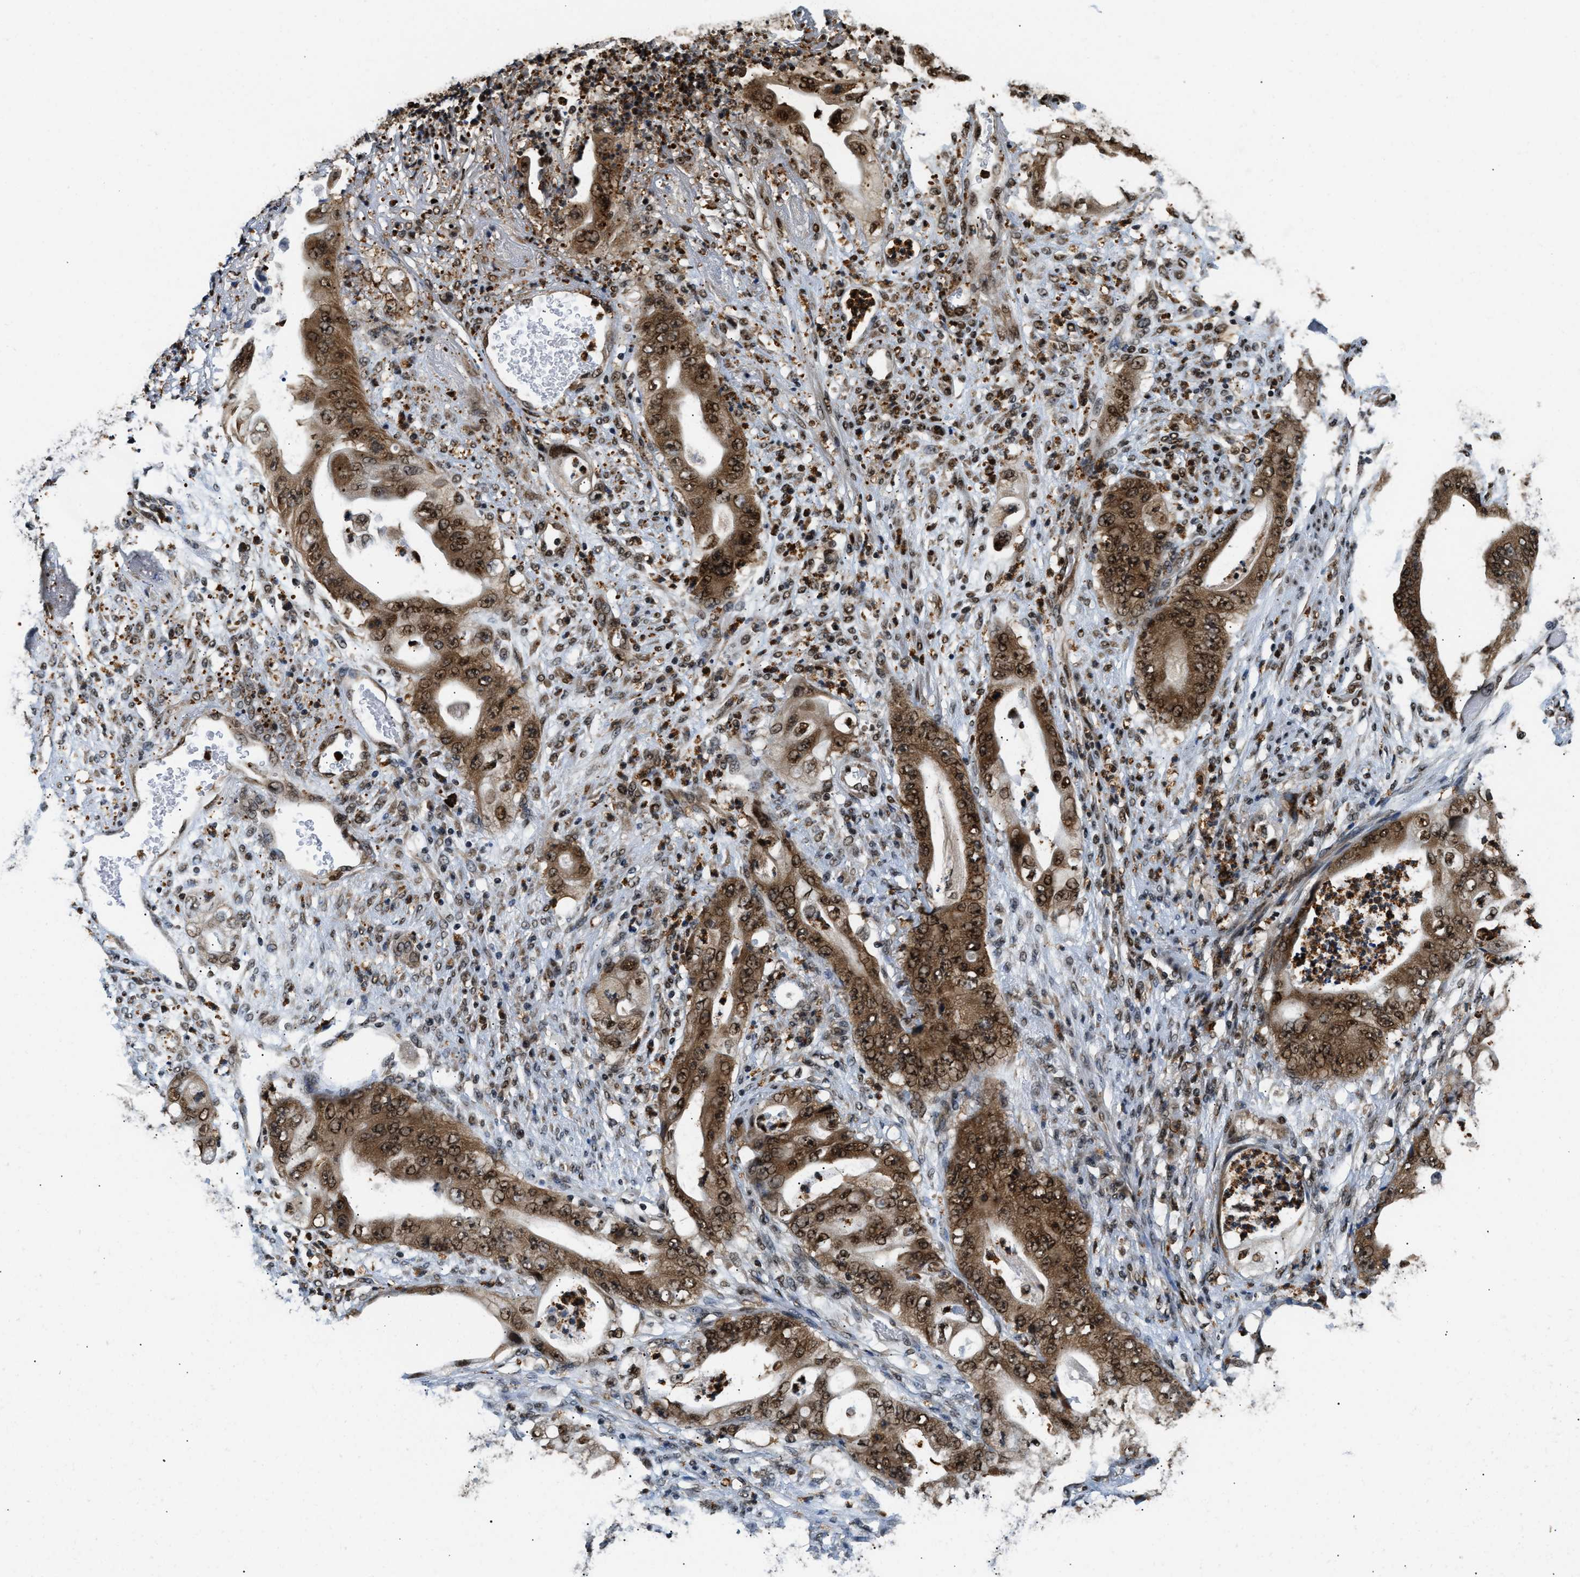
{"staining": {"intensity": "strong", "quantity": ">75%", "location": "cytoplasmic/membranous,nuclear"}, "tissue": "stomach cancer", "cell_type": "Tumor cells", "image_type": "cancer", "snomed": [{"axis": "morphology", "description": "Adenocarcinoma, NOS"}, {"axis": "topography", "description": "Stomach"}], "caption": "The immunohistochemical stain highlights strong cytoplasmic/membranous and nuclear positivity in tumor cells of stomach cancer (adenocarcinoma) tissue.", "gene": "CCNDBP1", "patient": {"sex": "female", "age": 73}}